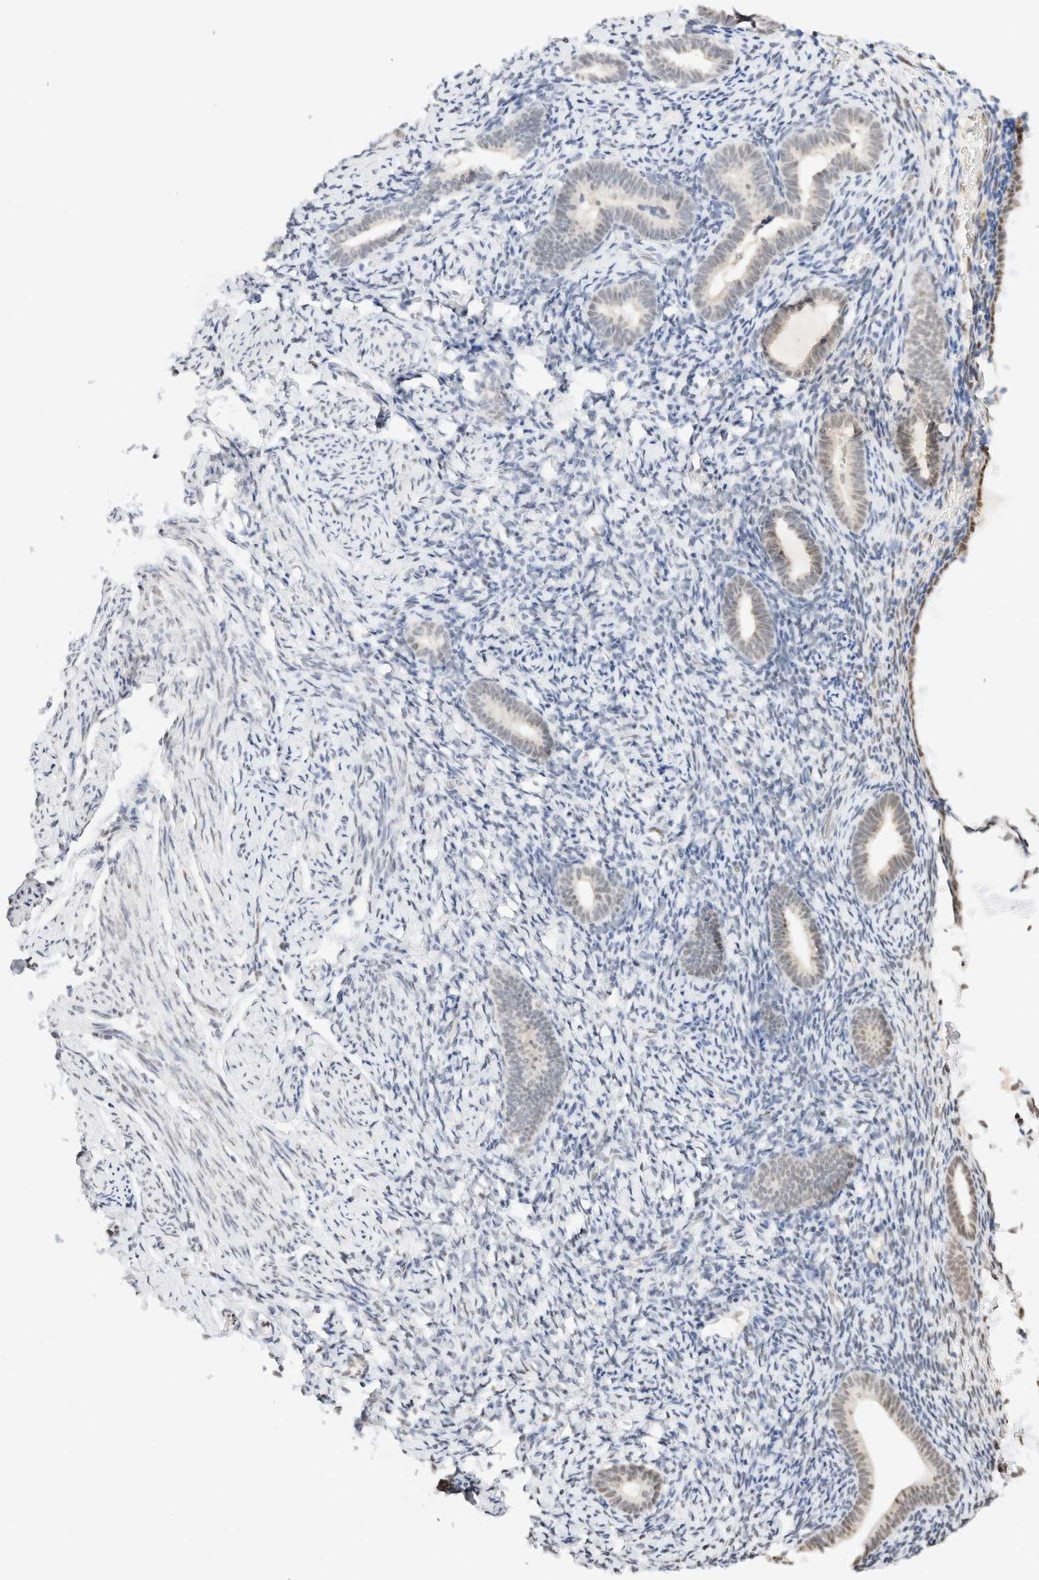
{"staining": {"intensity": "weak", "quantity": "25%-75%", "location": "nuclear"}, "tissue": "endometrium", "cell_type": "Cells in endometrial stroma", "image_type": "normal", "snomed": [{"axis": "morphology", "description": "Normal tissue, NOS"}, {"axis": "topography", "description": "Endometrium"}], "caption": "Protein staining by immunohistochemistry (IHC) reveals weak nuclear positivity in about 25%-75% of cells in endometrial stroma in unremarkable endometrium. (Stains: DAB in brown, nuclei in blue, Microscopy: brightfield microscopy at high magnification).", "gene": "SUPT3H", "patient": {"sex": "female", "age": 51}}